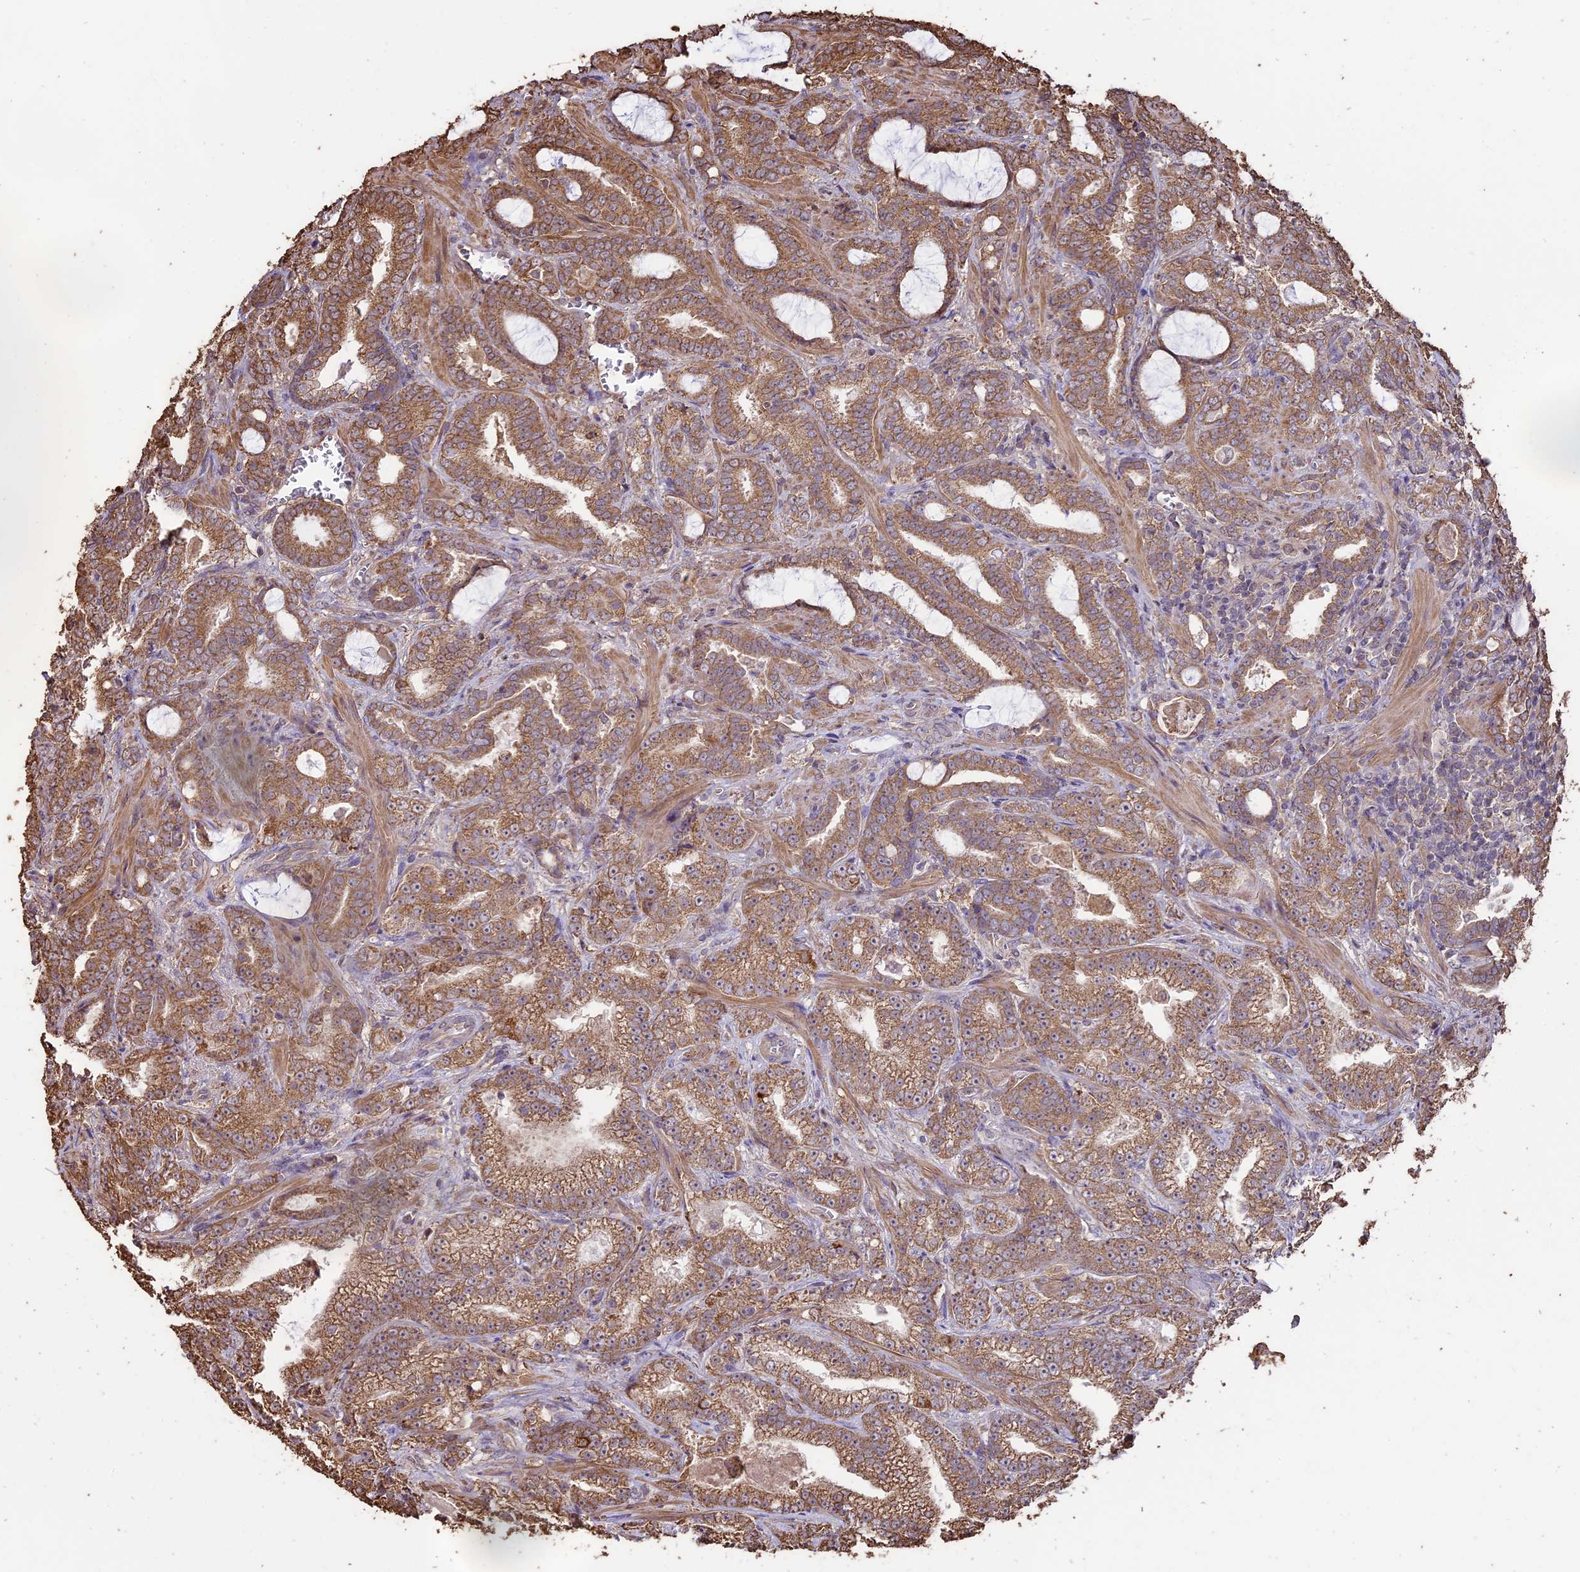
{"staining": {"intensity": "moderate", "quantity": ">75%", "location": "cytoplasmic/membranous"}, "tissue": "prostate cancer", "cell_type": "Tumor cells", "image_type": "cancer", "snomed": [{"axis": "morphology", "description": "Adenocarcinoma, High grade"}, {"axis": "topography", "description": "Prostate and seminal vesicle, NOS"}], "caption": "The photomicrograph exhibits a brown stain indicating the presence of a protein in the cytoplasmic/membranous of tumor cells in prostate adenocarcinoma (high-grade). (Stains: DAB (3,3'-diaminobenzidine) in brown, nuclei in blue, Microscopy: brightfield microscopy at high magnification).", "gene": "PGPEP1L", "patient": {"sex": "male", "age": 67}}